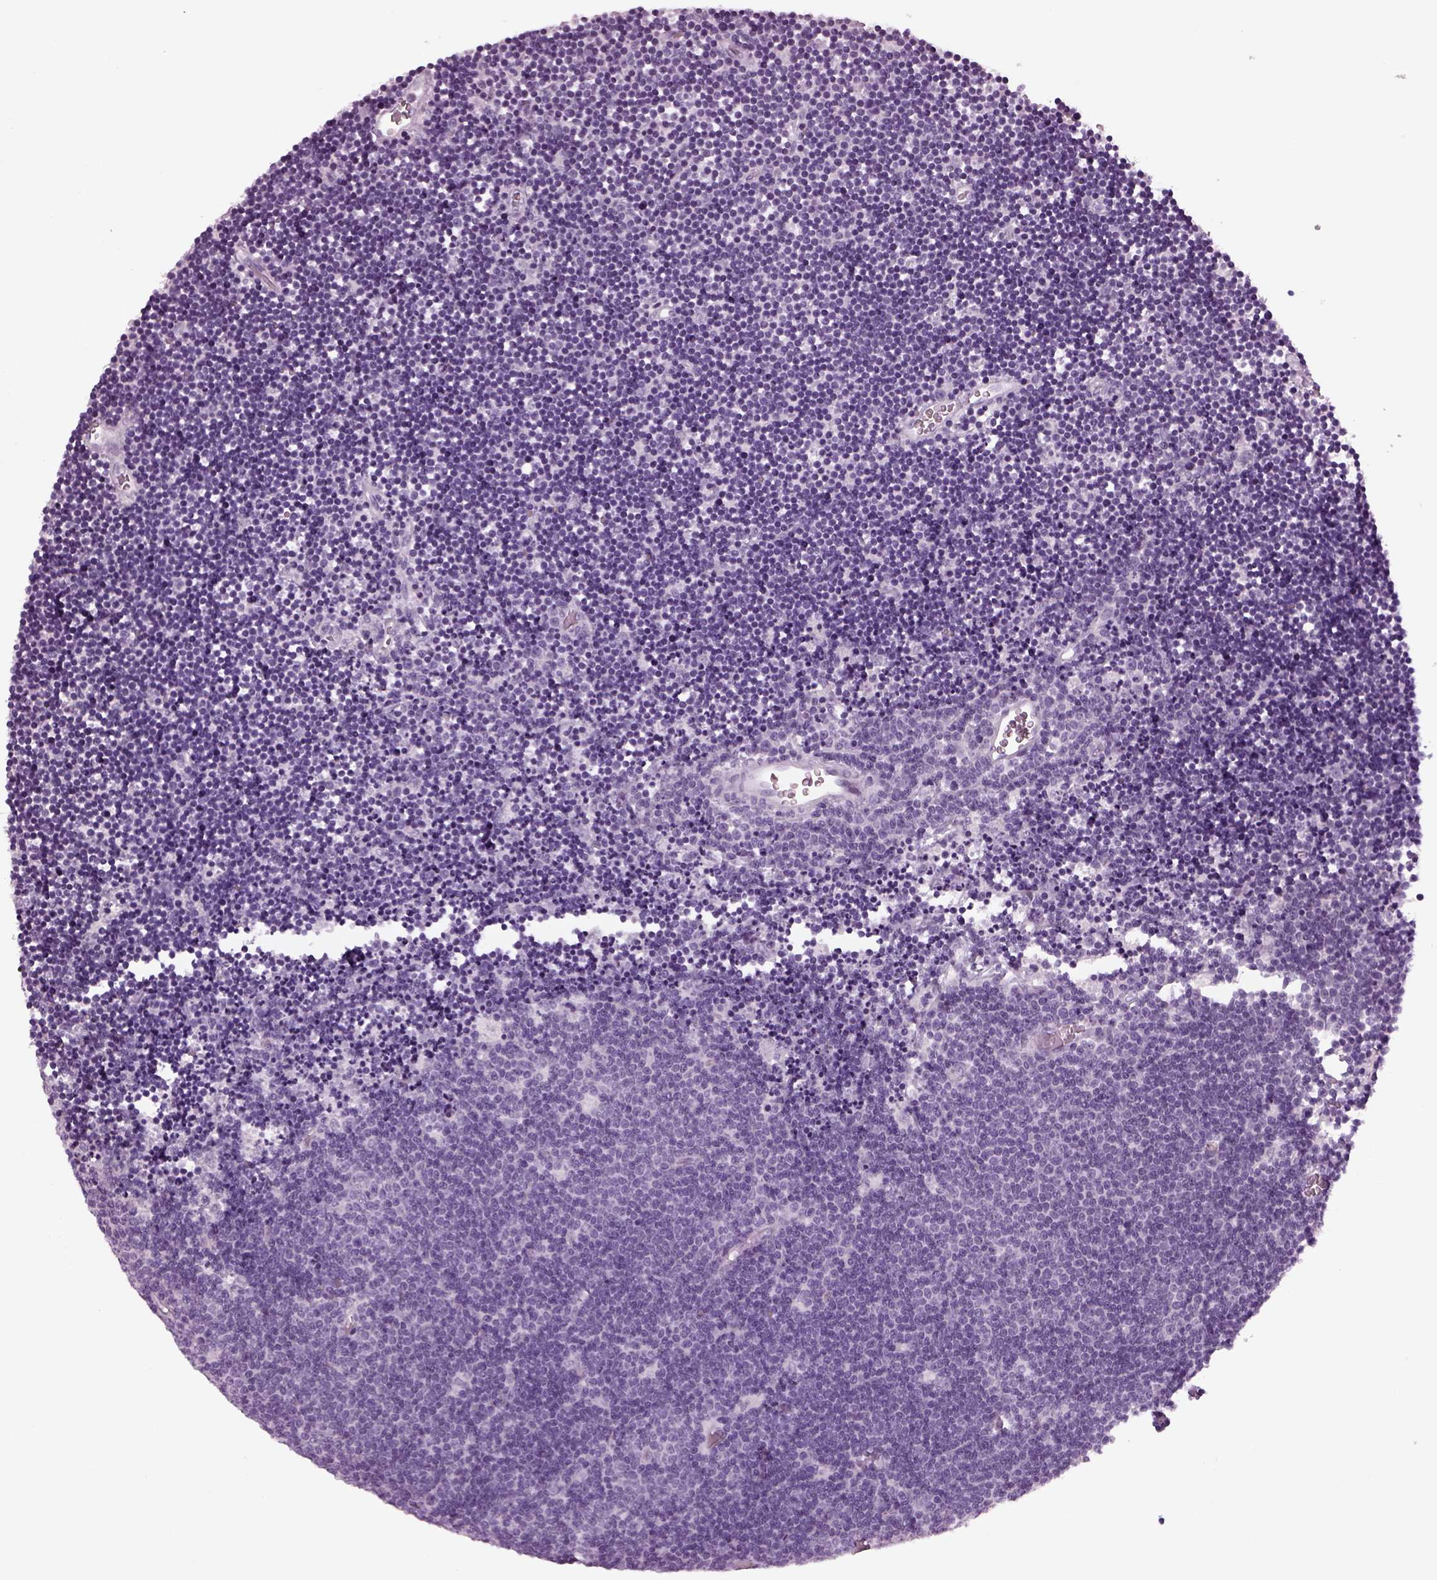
{"staining": {"intensity": "negative", "quantity": "none", "location": "none"}, "tissue": "lymphoma", "cell_type": "Tumor cells", "image_type": "cancer", "snomed": [{"axis": "morphology", "description": "Malignant lymphoma, non-Hodgkin's type, Low grade"}, {"axis": "topography", "description": "Brain"}], "caption": "A high-resolution histopathology image shows IHC staining of malignant lymphoma, non-Hodgkin's type (low-grade), which displays no significant staining in tumor cells.", "gene": "TPPP2", "patient": {"sex": "female", "age": 66}}